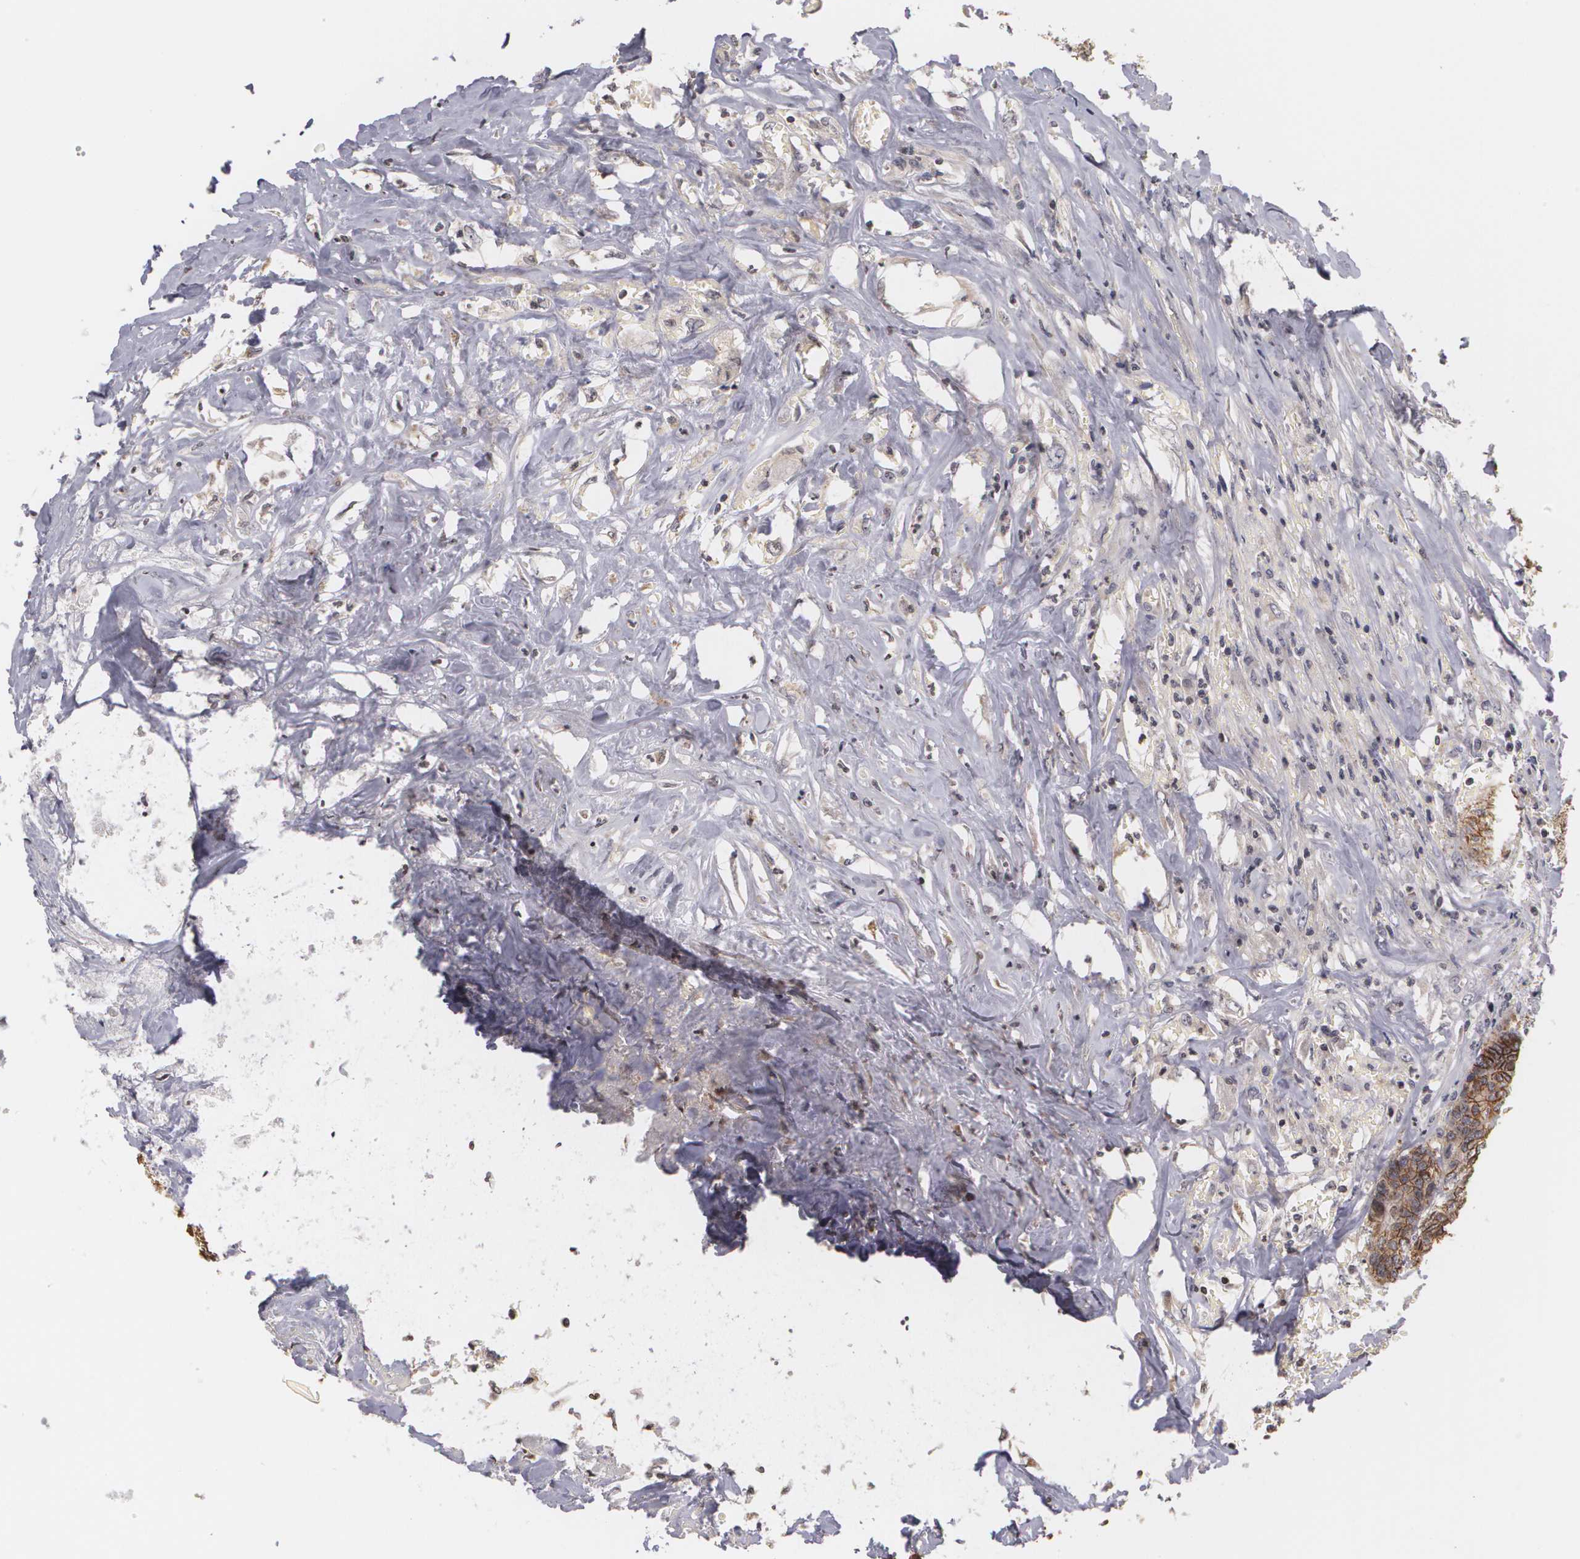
{"staining": {"intensity": "moderate", "quantity": ">75%", "location": "cytoplasmic/membranous"}, "tissue": "colorectal cancer", "cell_type": "Tumor cells", "image_type": "cancer", "snomed": [{"axis": "morphology", "description": "Adenocarcinoma, NOS"}, {"axis": "topography", "description": "Rectum"}], "caption": "This is an image of IHC staining of adenocarcinoma (colorectal), which shows moderate staining in the cytoplasmic/membranous of tumor cells.", "gene": "THRB", "patient": {"sex": "male", "age": 55}}